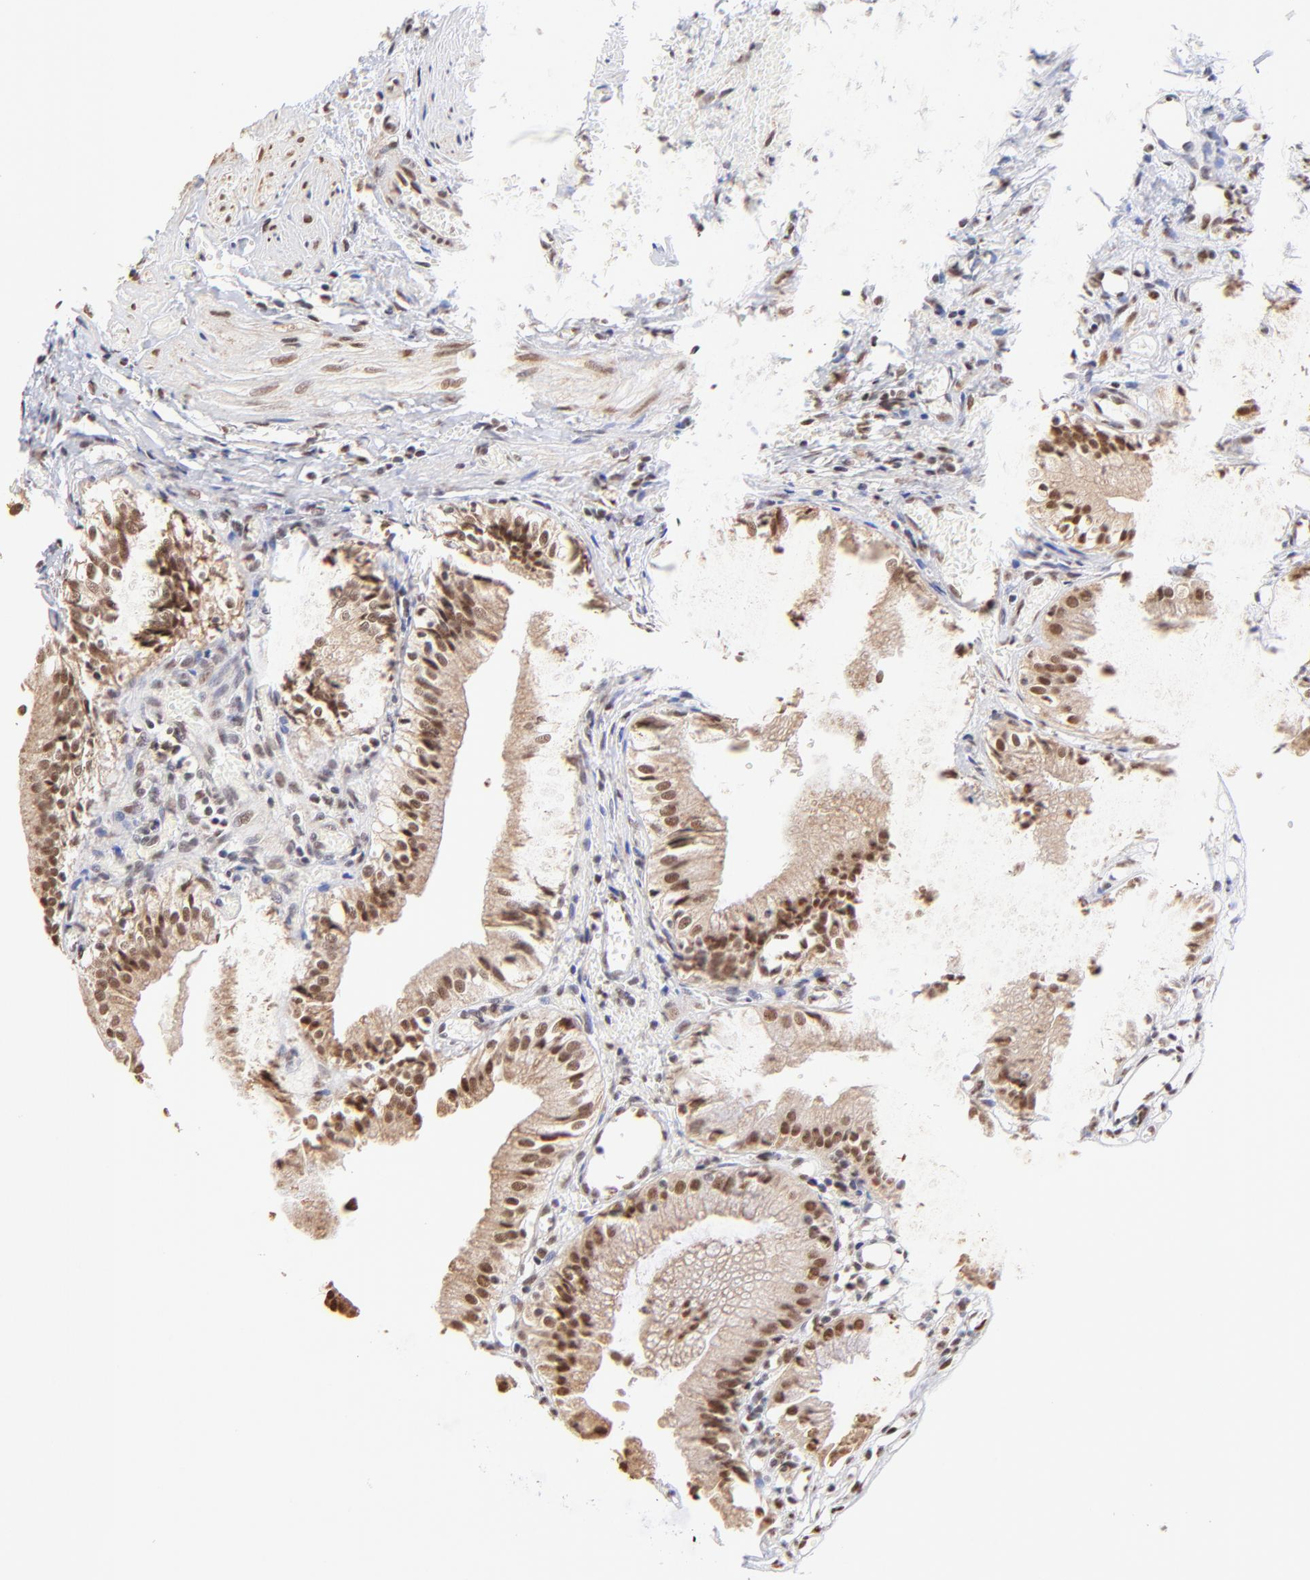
{"staining": {"intensity": "weak", "quantity": ">75%", "location": "cytoplasmic/membranous,nuclear"}, "tissue": "gallbladder", "cell_type": "Glandular cells", "image_type": "normal", "snomed": [{"axis": "morphology", "description": "Normal tissue, NOS"}, {"axis": "topography", "description": "Gallbladder"}], "caption": "Unremarkable gallbladder reveals weak cytoplasmic/membranous,nuclear staining in about >75% of glandular cells.", "gene": "ZNF670", "patient": {"sex": "male", "age": 65}}